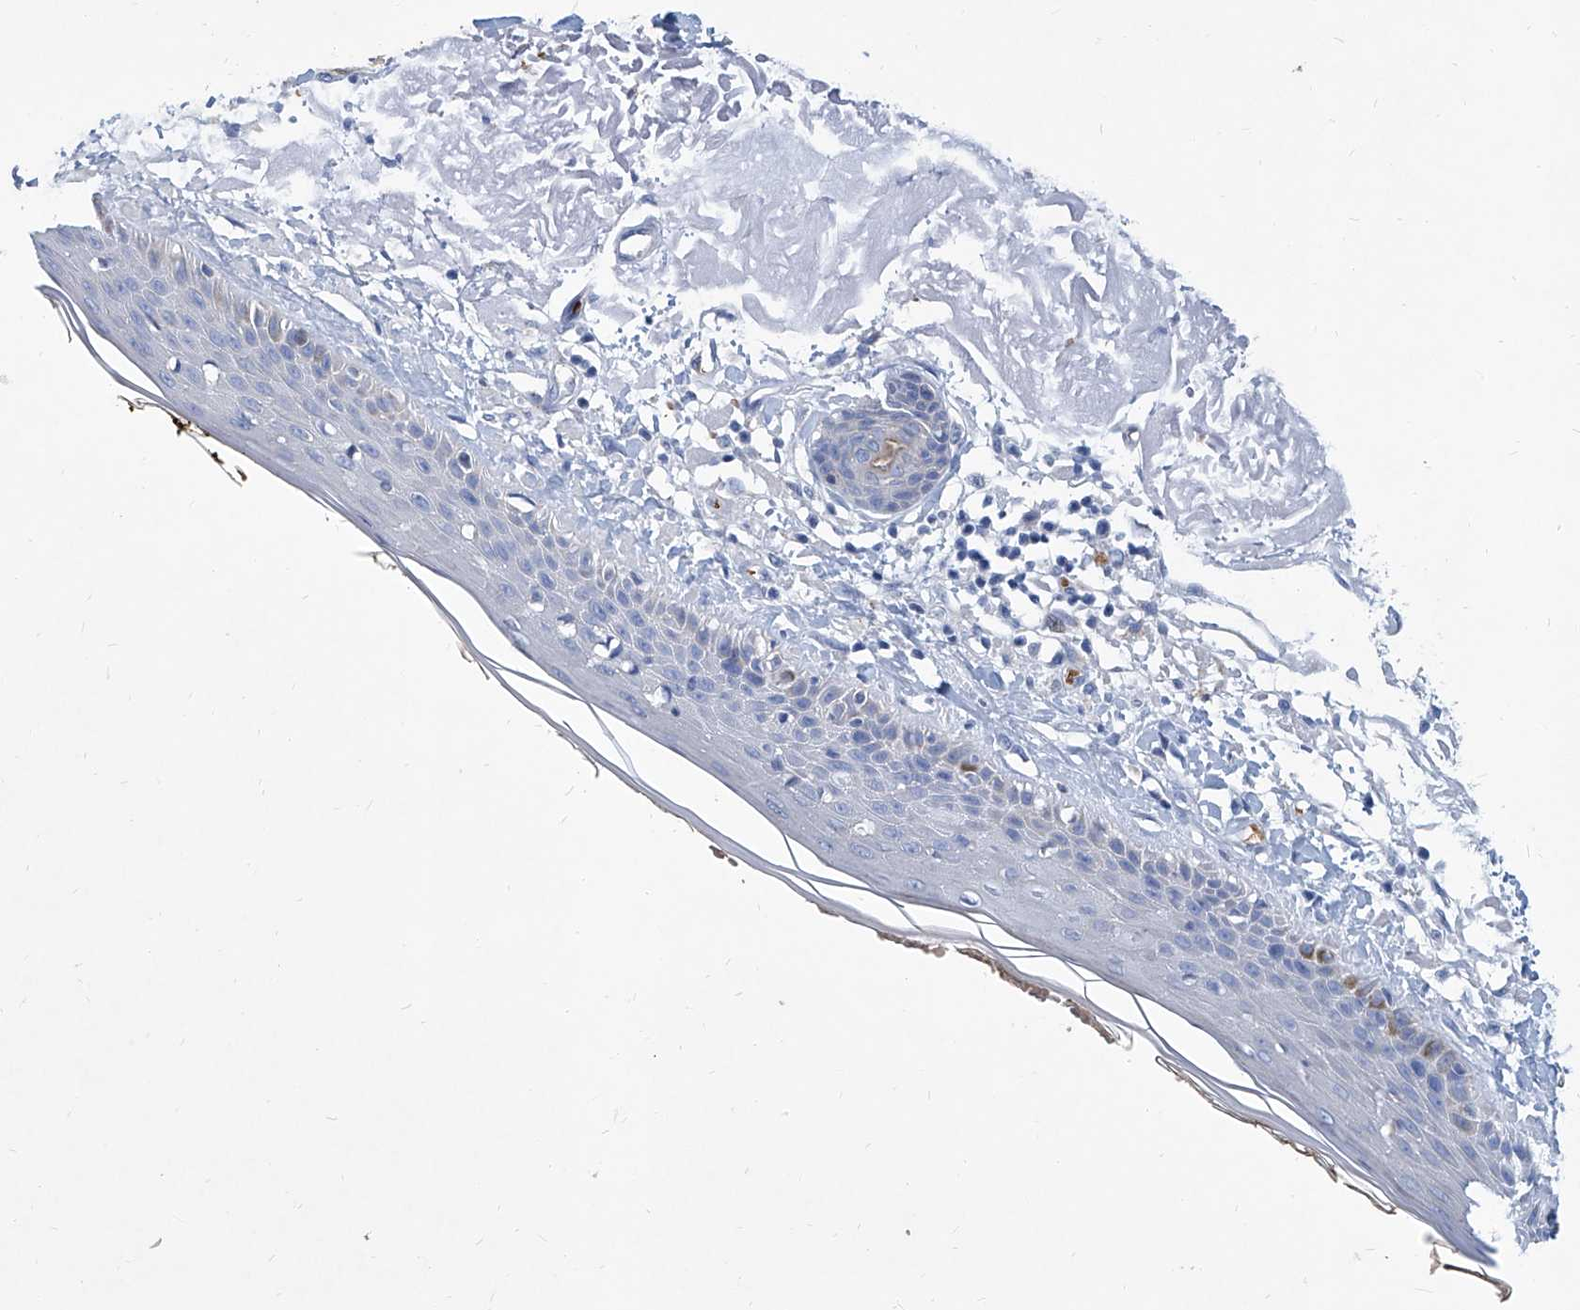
{"staining": {"intensity": "negative", "quantity": "none", "location": "none"}, "tissue": "skin", "cell_type": "Fibroblasts", "image_type": "normal", "snomed": [{"axis": "morphology", "description": "Normal tissue, NOS"}, {"axis": "topography", "description": "Skin"}, {"axis": "topography", "description": "Skeletal muscle"}], "caption": "High magnification brightfield microscopy of normal skin stained with DAB (brown) and counterstained with hematoxylin (blue): fibroblasts show no significant expression.", "gene": "FPR2", "patient": {"sex": "male", "age": 83}}